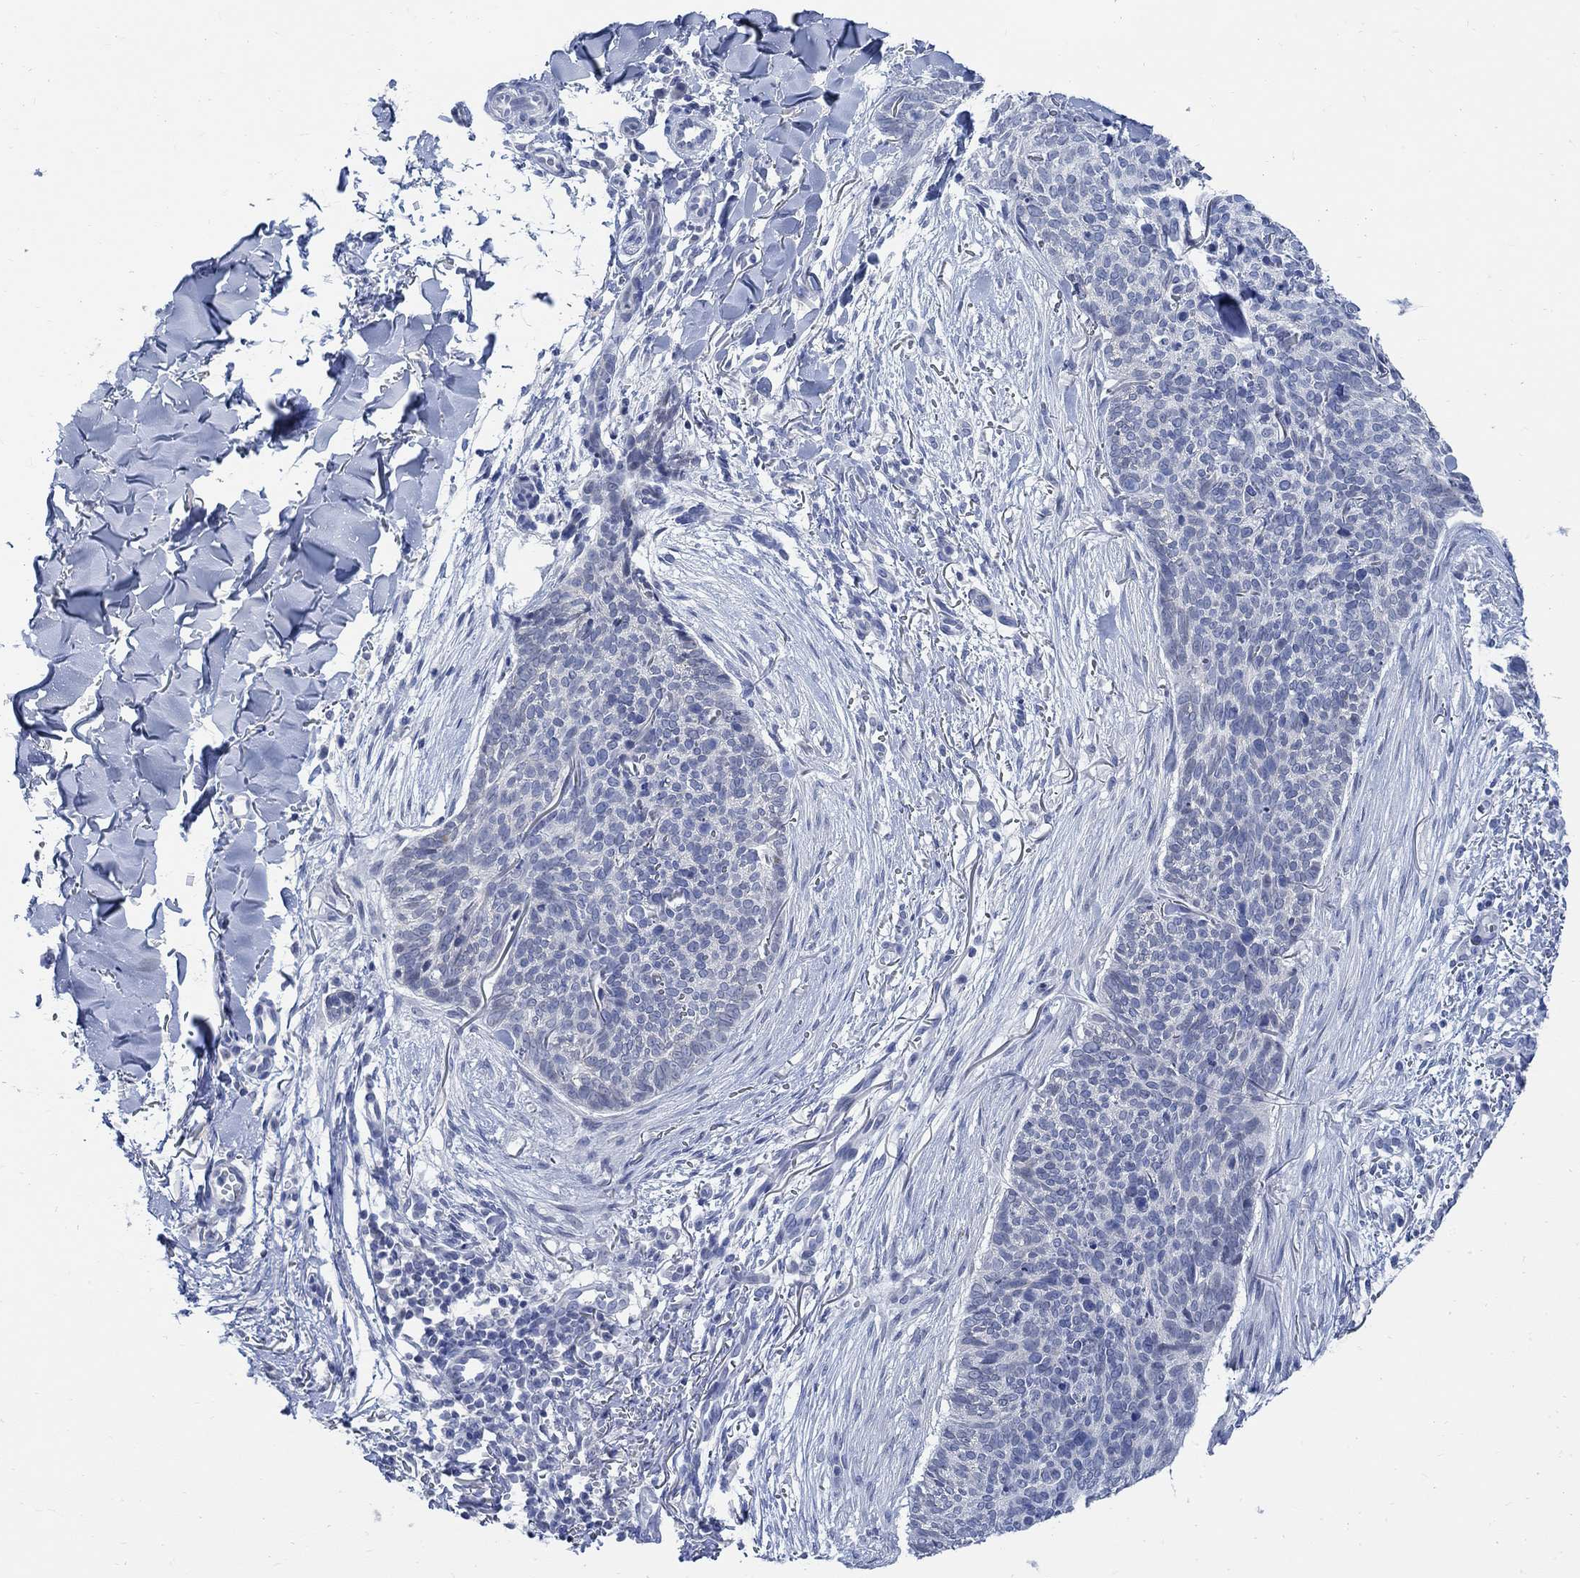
{"staining": {"intensity": "negative", "quantity": "none", "location": "none"}, "tissue": "skin cancer", "cell_type": "Tumor cells", "image_type": "cancer", "snomed": [{"axis": "morphology", "description": "Basal cell carcinoma"}, {"axis": "topography", "description": "Skin"}], "caption": "This is an immunohistochemistry (IHC) micrograph of skin basal cell carcinoma. There is no expression in tumor cells.", "gene": "CAMK2N1", "patient": {"sex": "male", "age": 64}}